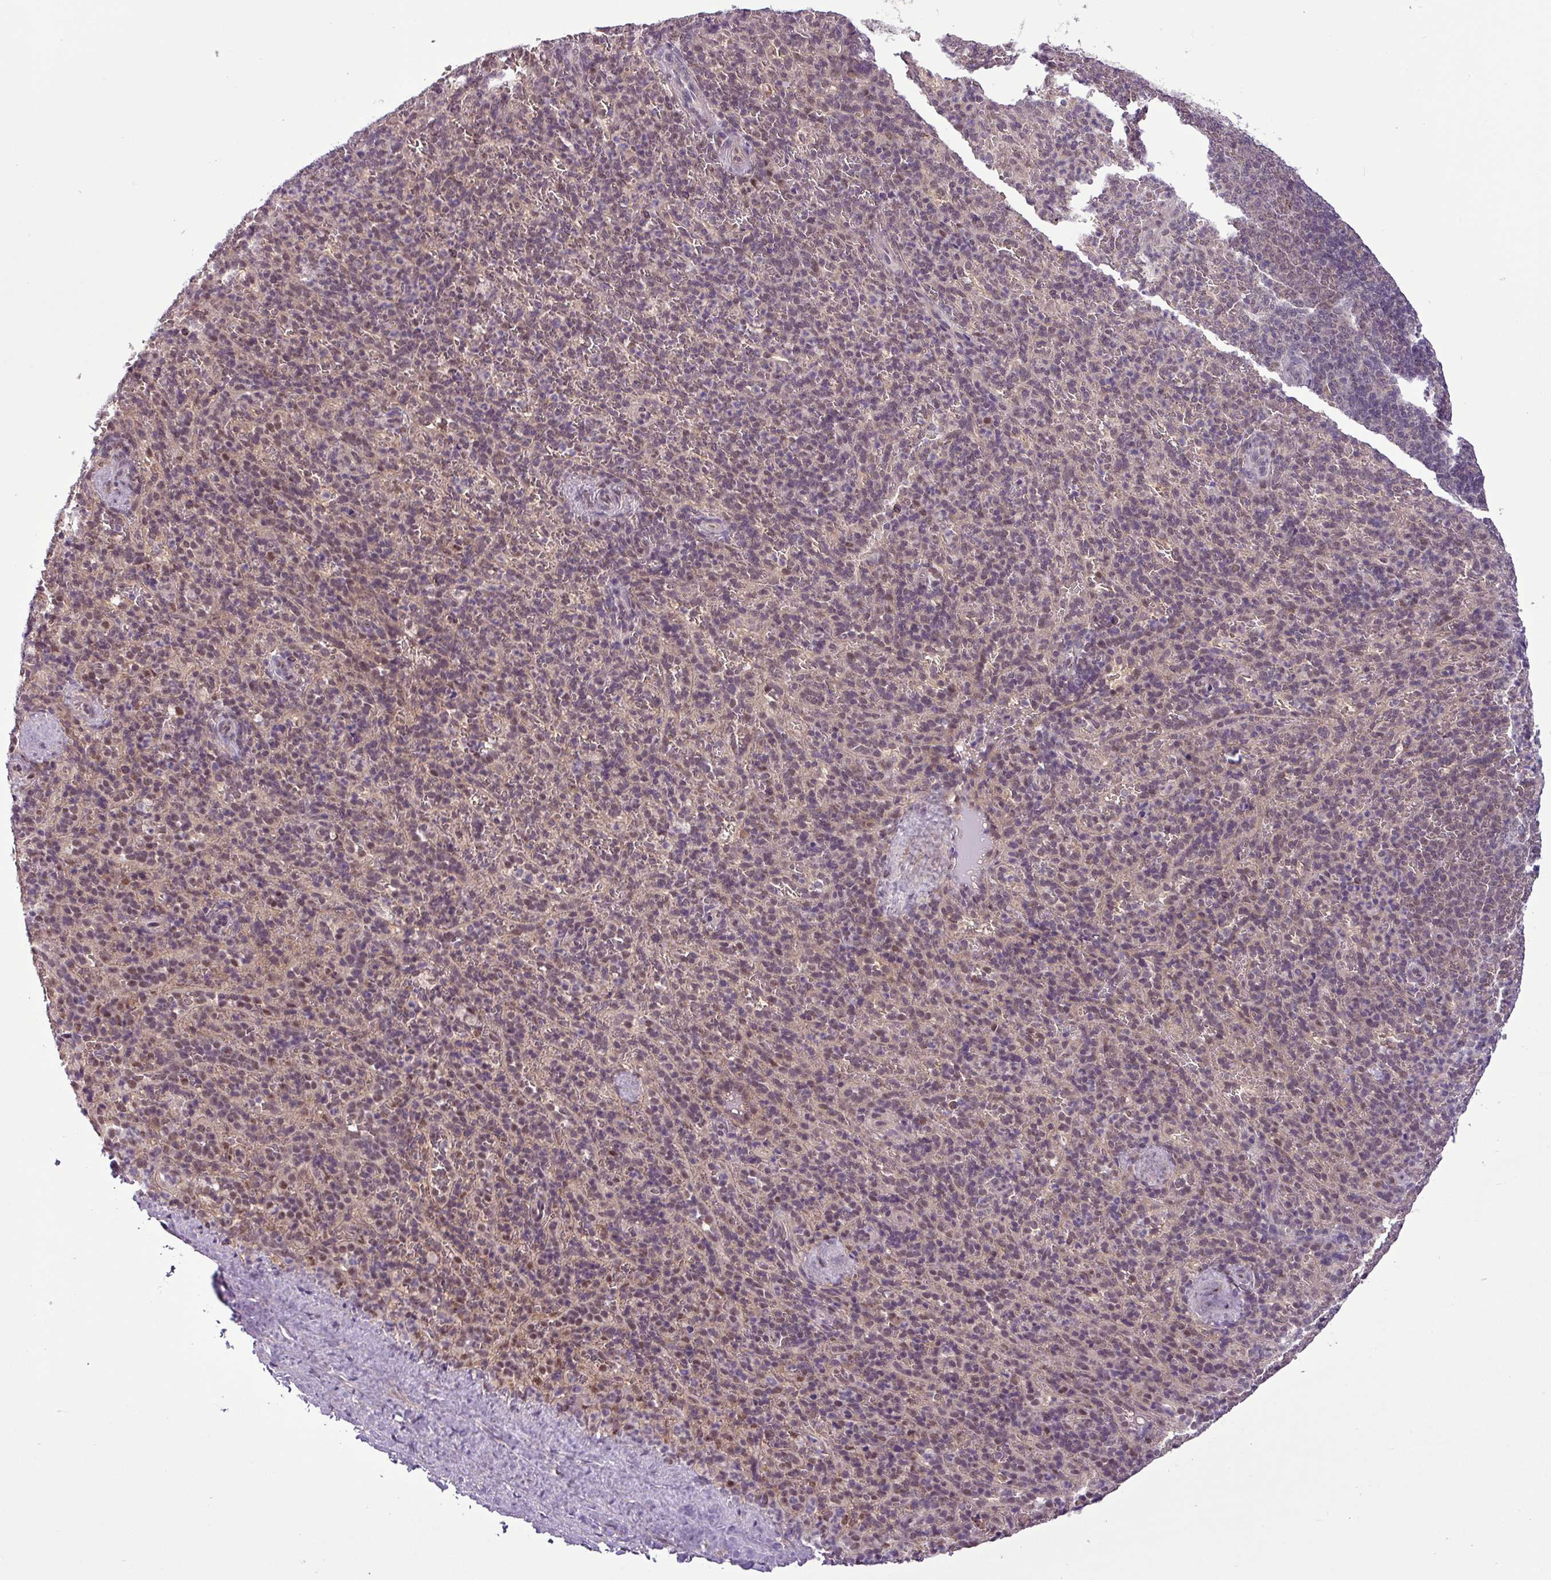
{"staining": {"intensity": "weak", "quantity": "<25%", "location": "nuclear"}, "tissue": "spleen", "cell_type": "Cells in red pulp", "image_type": "normal", "snomed": [{"axis": "morphology", "description": "Normal tissue, NOS"}, {"axis": "topography", "description": "Spleen"}], "caption": "There is no significant positivity in cells in red pulp of spleen. (Brightfield microscopy of DAB IHC at high magnification).", "gene": "MFHAS1", "patient": {"sex": "female", "age": 21}}